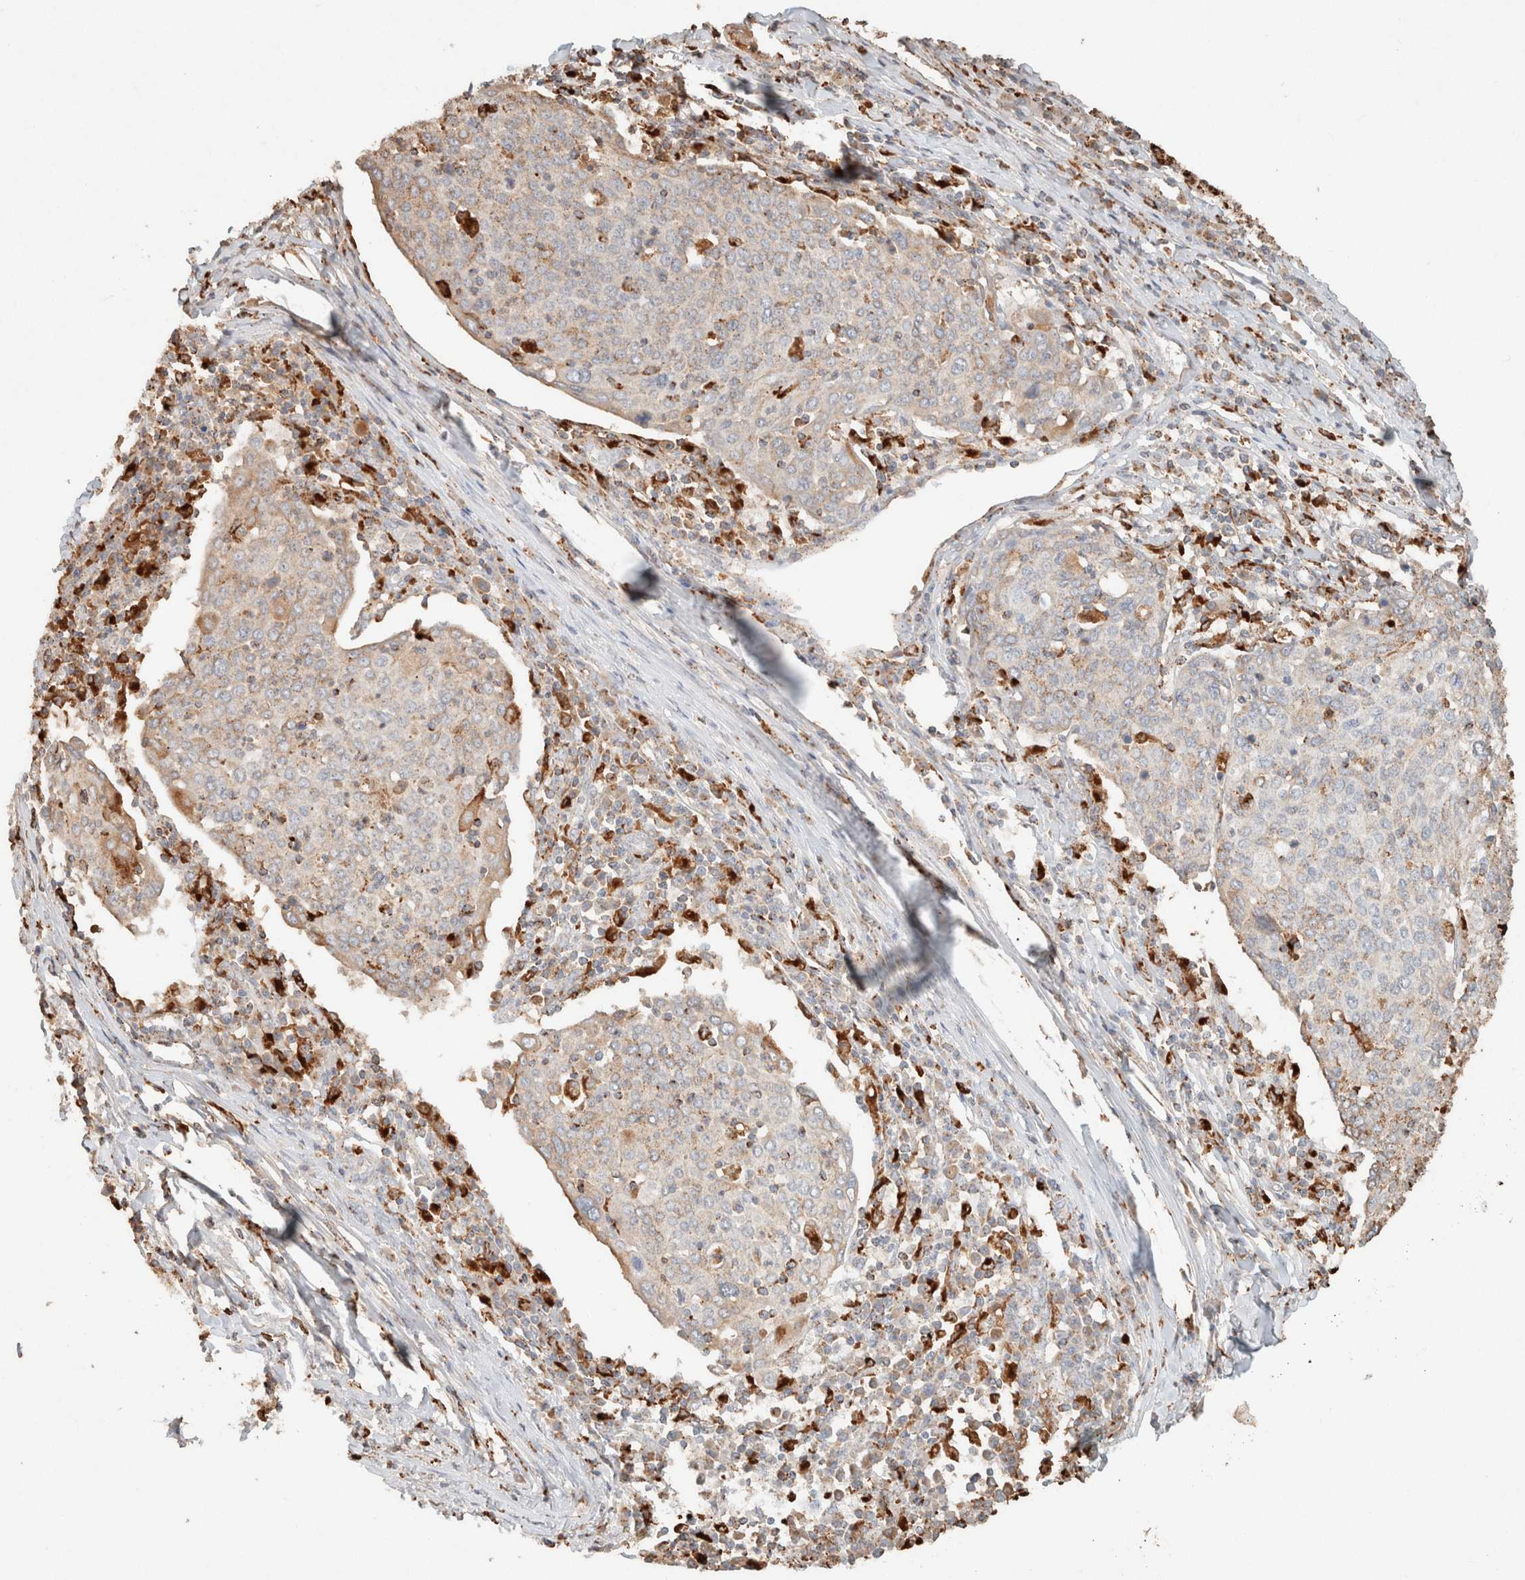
{"staining": {"intensity": "weak", "quantity": "25%-75%", "location": "cytoplasmic/membranous"}, "tissue": "cervical cancer", "cell_type": "Tumor cells", "image_type": "cancer", "snomed": [{"axis": "morphology", "description": "Squamous cell carcinoma, NOS"}, {"axis": "topography", "description": "Cervix"}], "caption": "A photomicrograph of squamous cell carcinoma (cervical) stained for a protein displays weak cytoplasmic/membranous brown staining in tumor cells. The protein is stained brown, and the nuclei are stained in blue (DAB (3,3'-diaminobenzidine) IHC with brightfield microscopy, high magnification).", "gene": "CTSC", "patient": {"sex": "female", "age": 40}}